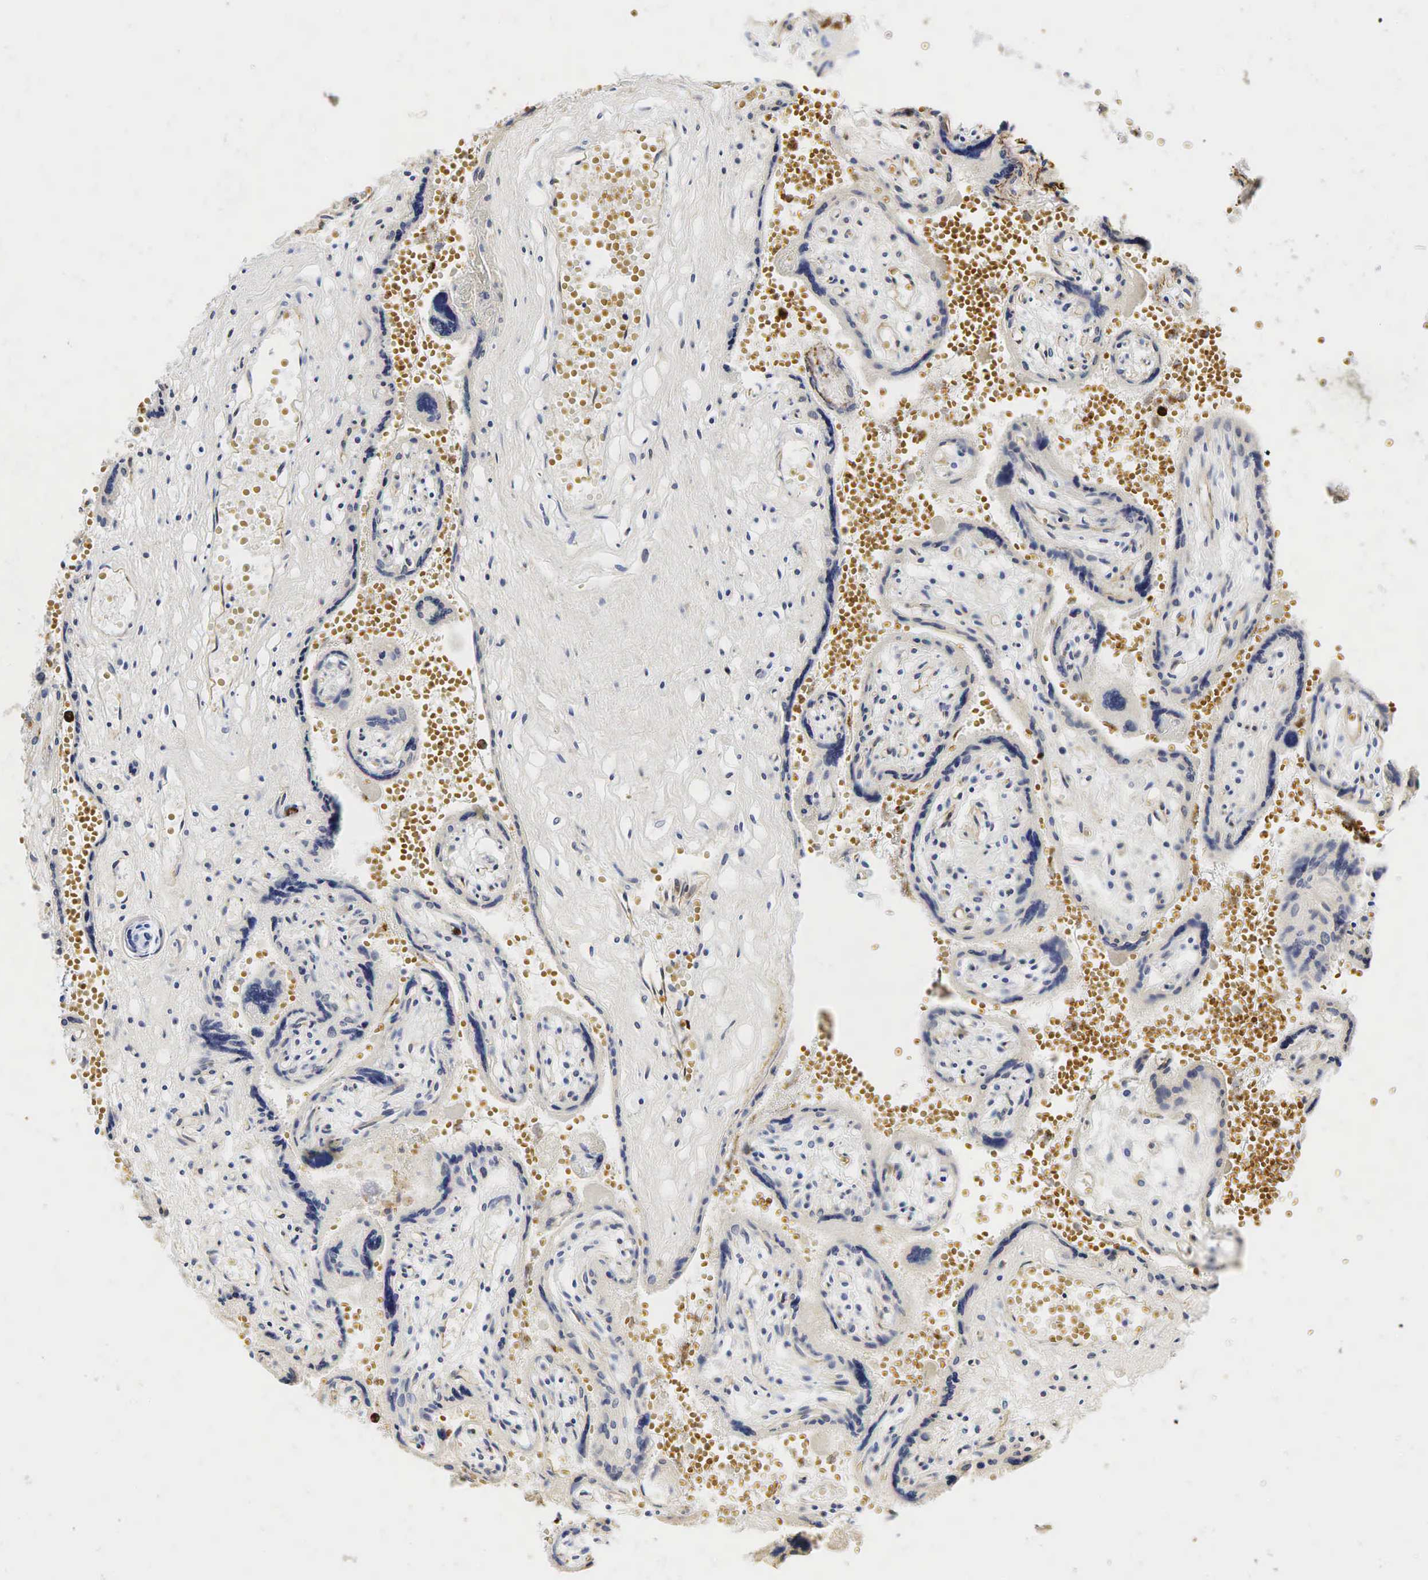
{"staining": {"intensity": "negative", "quantity": "none", "location": "none"}, "tissue": "placenta", "cell_type": "Trophoblastic cells", "image_type": "normal", "snomed": [{"axis": "morphology", "description": "Normal tissue, NOS"}, {"axis": "topography", "description": "Placenta"}], "caption": "The micrograph exhibits no significant staining in trophoblastic cells of placenta. (DAB (3,3'-diaminobenzidine) IHC visualized using brightfield microscopy, high magnification).", "gene": "LYZ", "patient": {"sex": "female", "age": 40}}